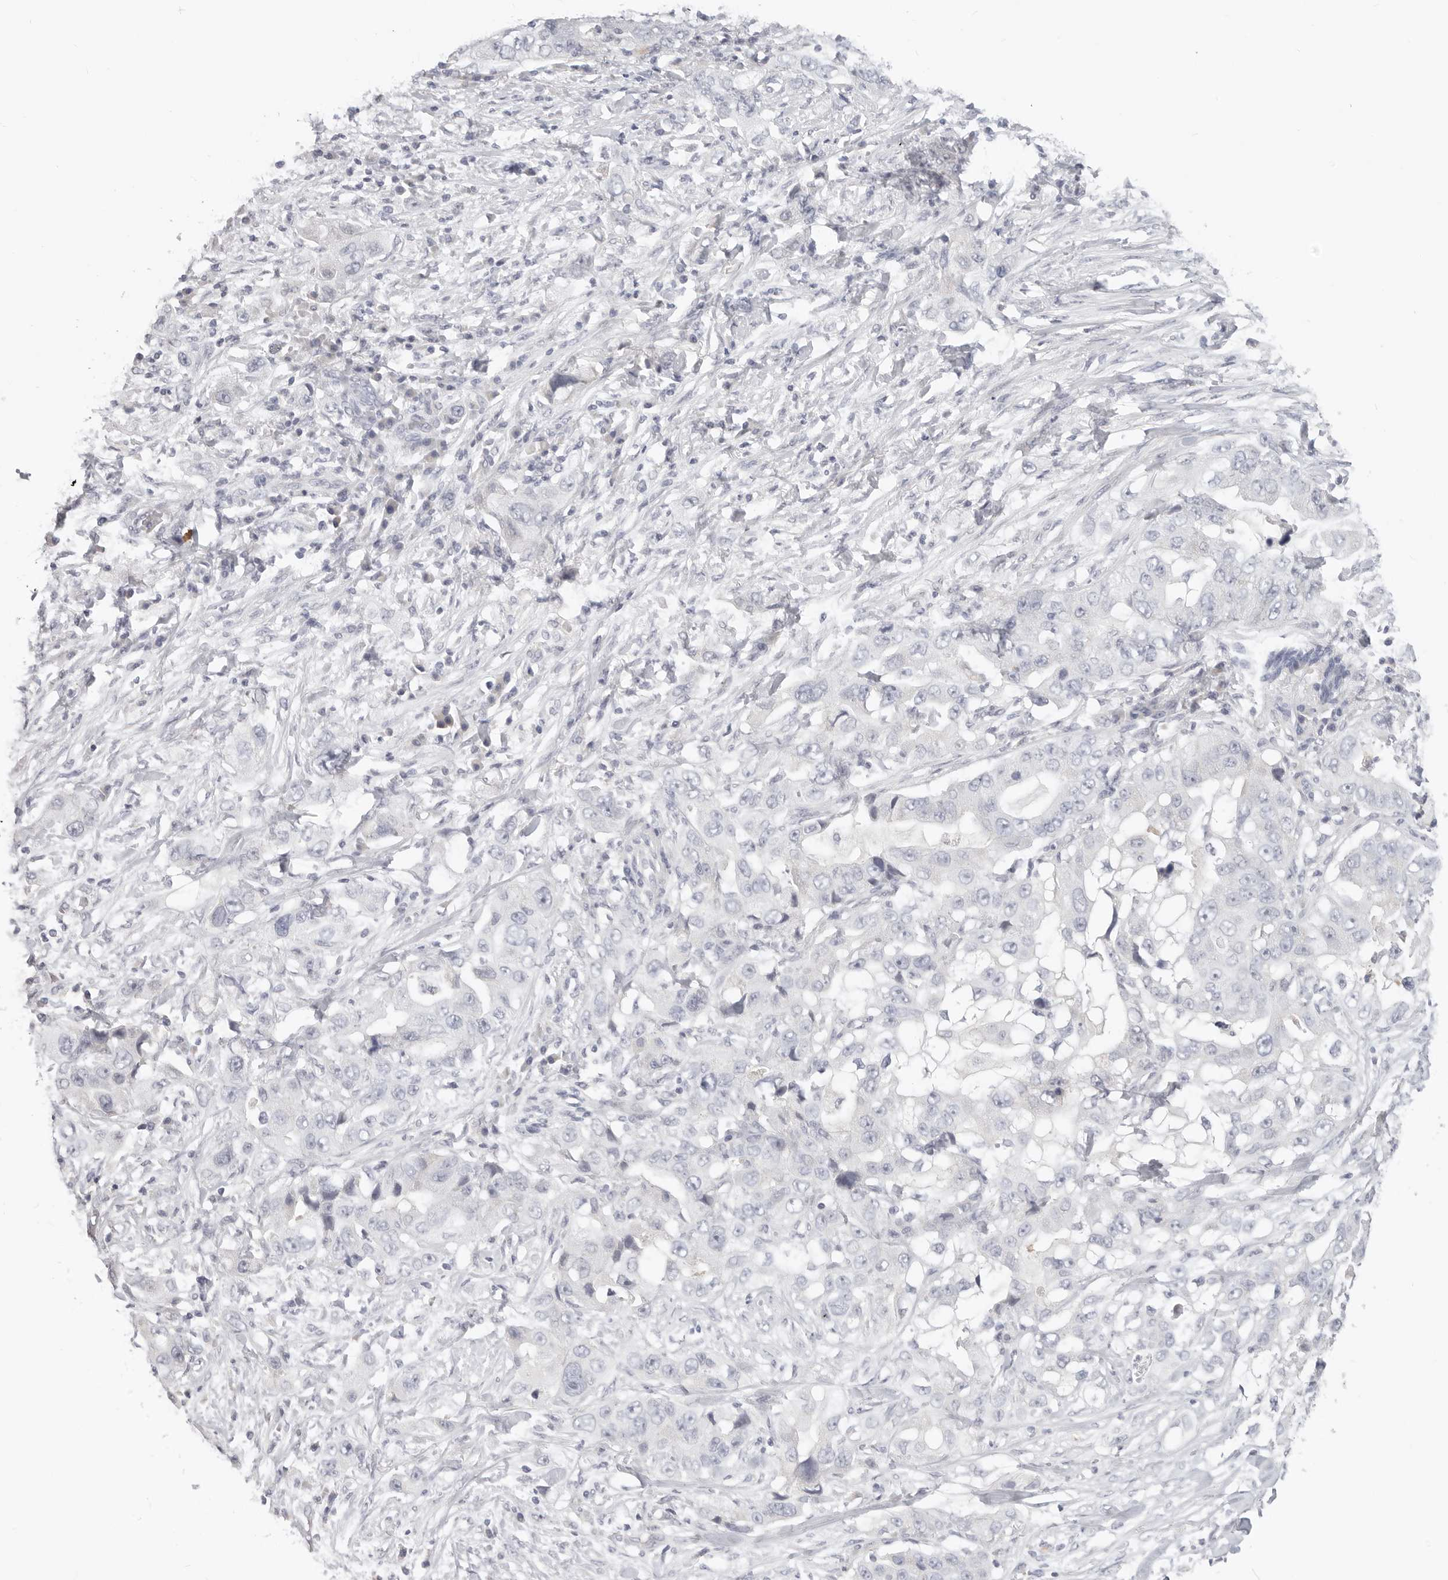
{"staining": {"intensity": "negative", "quantity": "none", "location": "none"}, "tissue": "lung cancer", "cell_type": "Tumor cells", "image_type": "cancer", "snomed": [{"axis": "morphology", "description": "Adenocarcinoma, NOS"}, {"axis": "topography", "description": "Lung"}], "caption": "An immunohistochemistry photomicrograph of lung cancer is shown. There is no staining in tumor cells of lung cancer.", "gene": "ASCL1", "patient": {"sex": "female", "age": 51}}